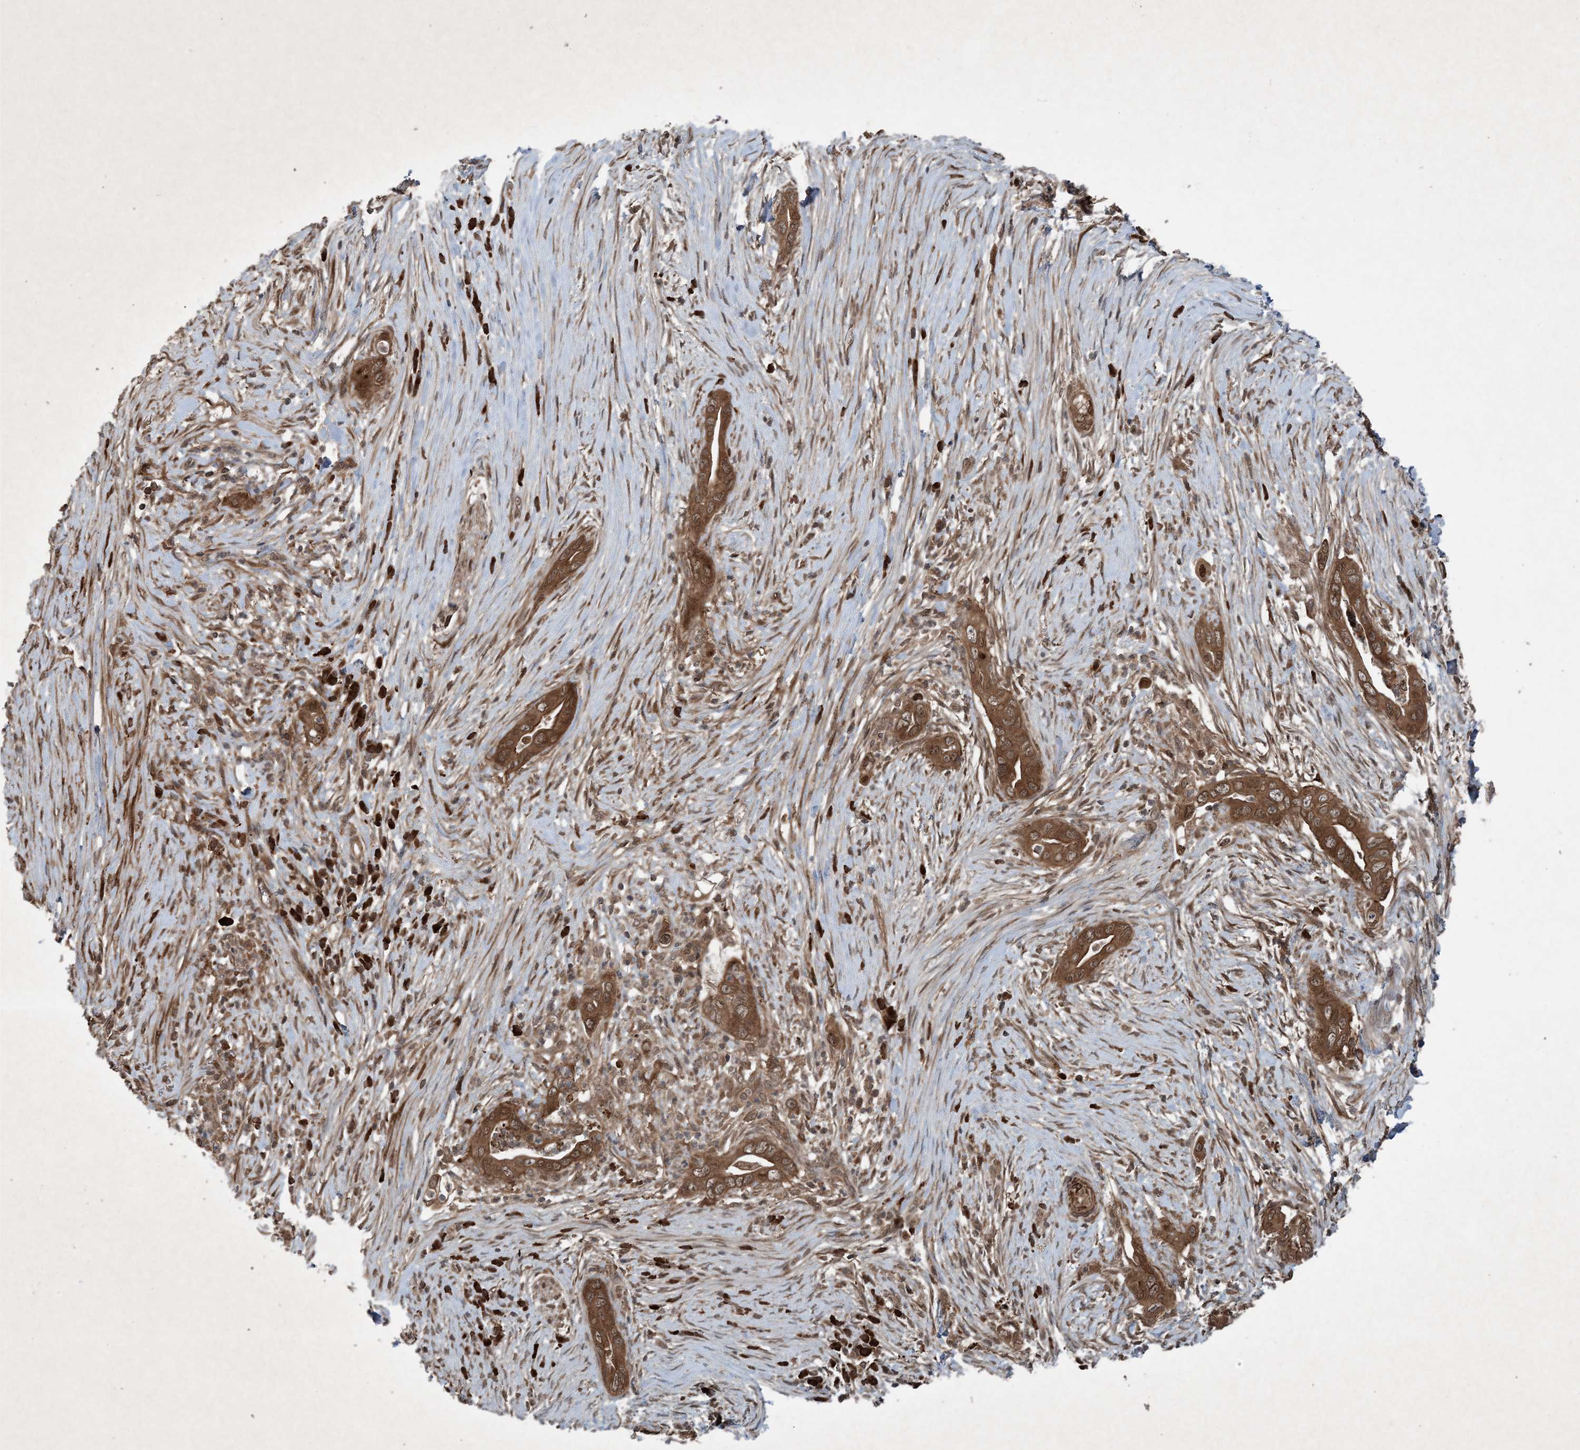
{"staining": {"intensity": "strong", "quantity": ">75%", "location": "cytoplasmic/membranous"}, "tissue": "pancreatic cancer", "cell_type": "Tumor cells", "image_type": "cancer", "snomed": [{"axis": "morphology", "description": "Adenocarcinoma, NOS"}, {"axis": "topography", "description": "Pancreas"}], "caption": "Protein staining of pancreatic adenocarcinoma tissue displays strong cytoplasmic/membranous positivity in about >75% of tumor cells. The staining is performed using DAB brown chromogen to label protein expression. The nuclei are counter-stained blue using hematoxylin.", "gene": "GNG5", "patient": {"sex": "male", "age": 75}}